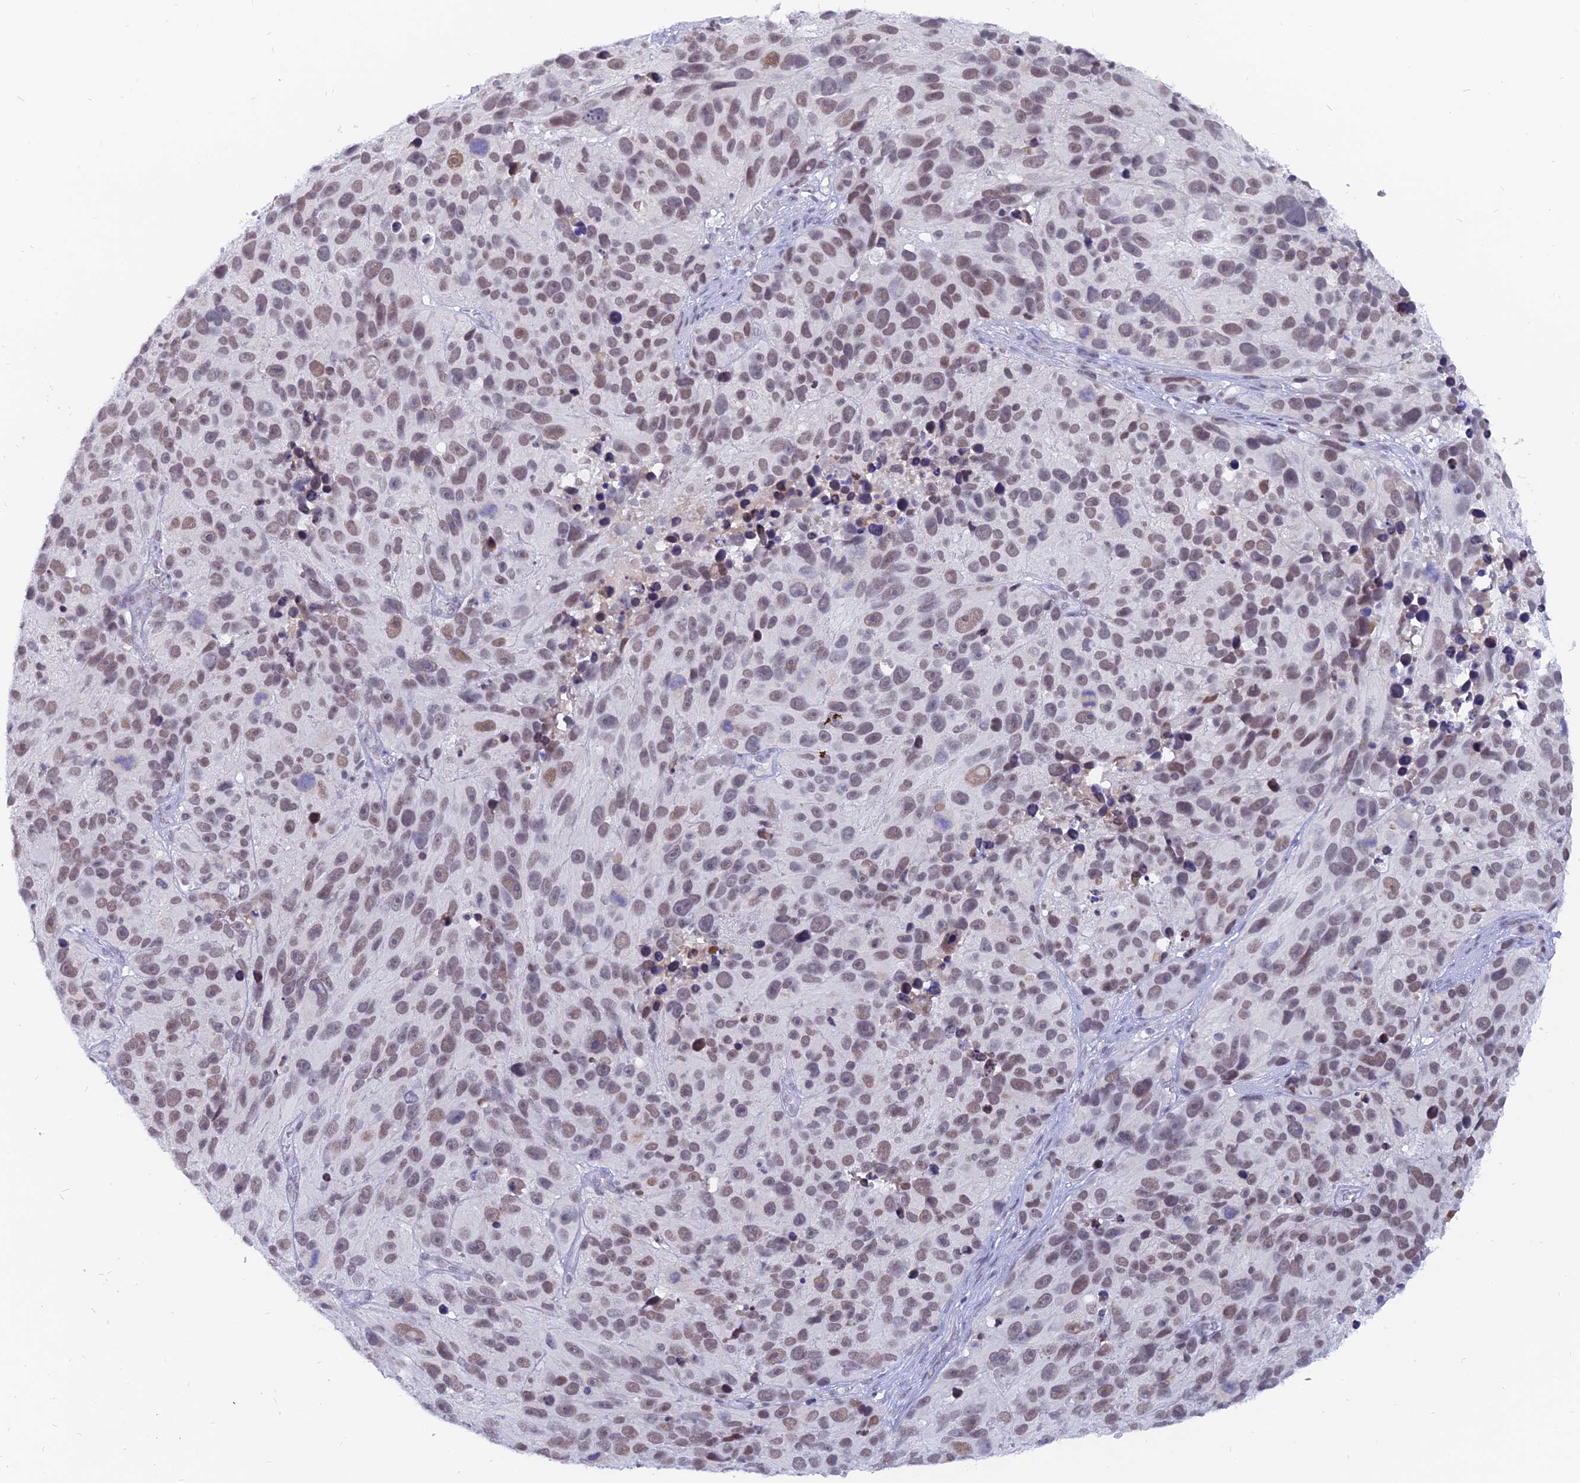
{"staining": {"intensity": "moderate", "quantity": "25%-75%", "location": "nuclear"}, "tissue": "melanoma", "cell_type": "Tumor cells", "image_type": "cancer", "snomed": [{"axis": "morphology", "description": "Malignant melanoma, NOS"}, {"axis": "topography", "description": "Skin"}], "caption": "Human malignant melanoma stained with a brown dye exhibits moderate nuclear positive staining in about 25%-75% of tumor cells.", "gene": "DPY30", "patient": {"sex": "male", "age": 84}}